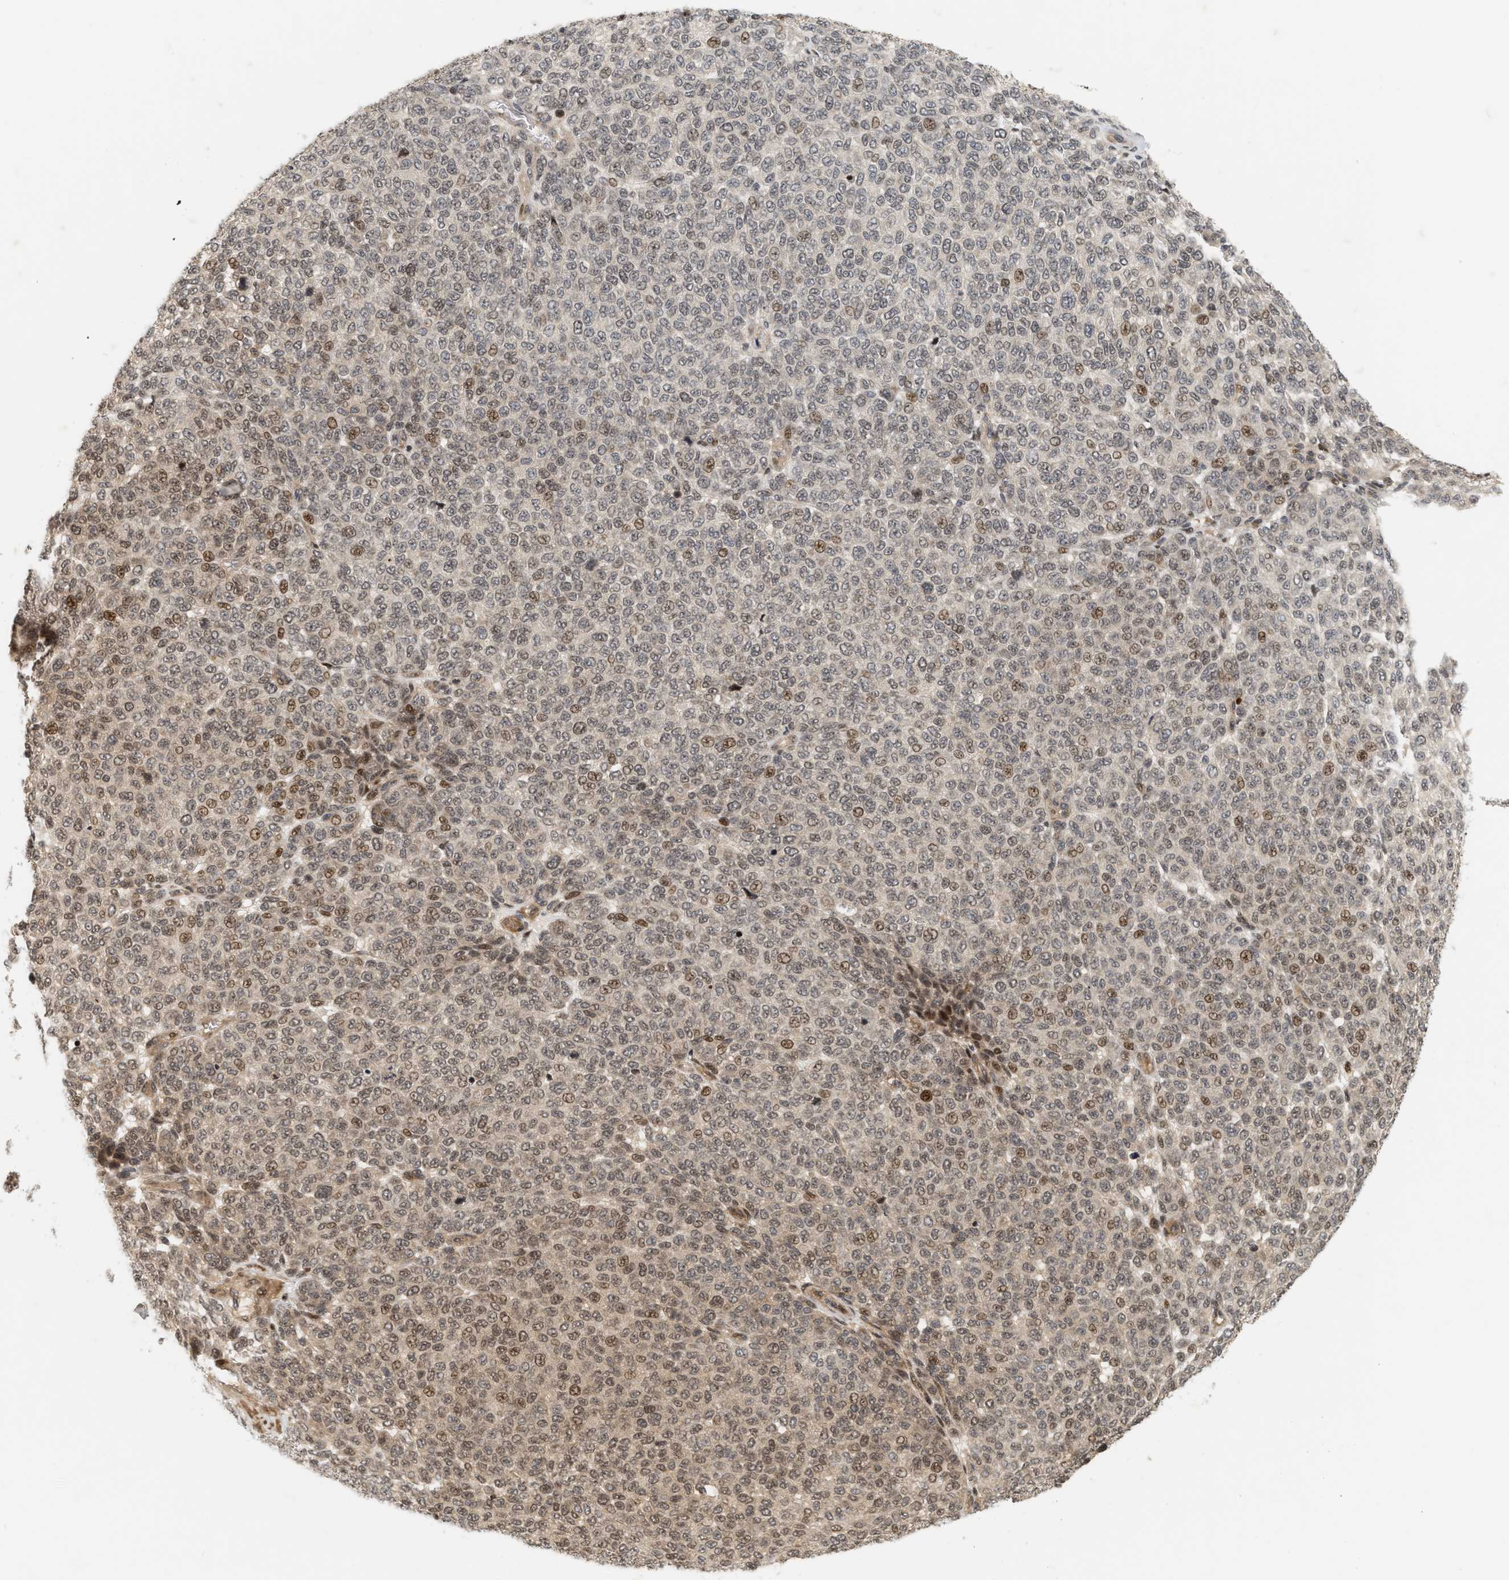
{"staining": {"intensity": "moderate", "quantity": "25%-75%", "location": "cytoplasmic/membranous,nuclear"}, "tissue": "melanoma", "cell_type": "Tumor cells", "image_type": "cancer", "snomed": [{"axis": "morphology", "description": "Malignant melanoma, NOS"}, {"axis": "topography", "description": "Skin"}], "caption": "IHC photomicrograph of neoplastic tissue: malignant melanoma stained using immunohistochemistry displays medium levels of moderate protein expression localized specifically in the cytoplasmic/membranous and nuclear of tumor cells, appearing as a cytoplasmic/membranous and nuclear brown color.", "gene": "NFE2L2", "patient": {"sex": "male", "age": 59}}